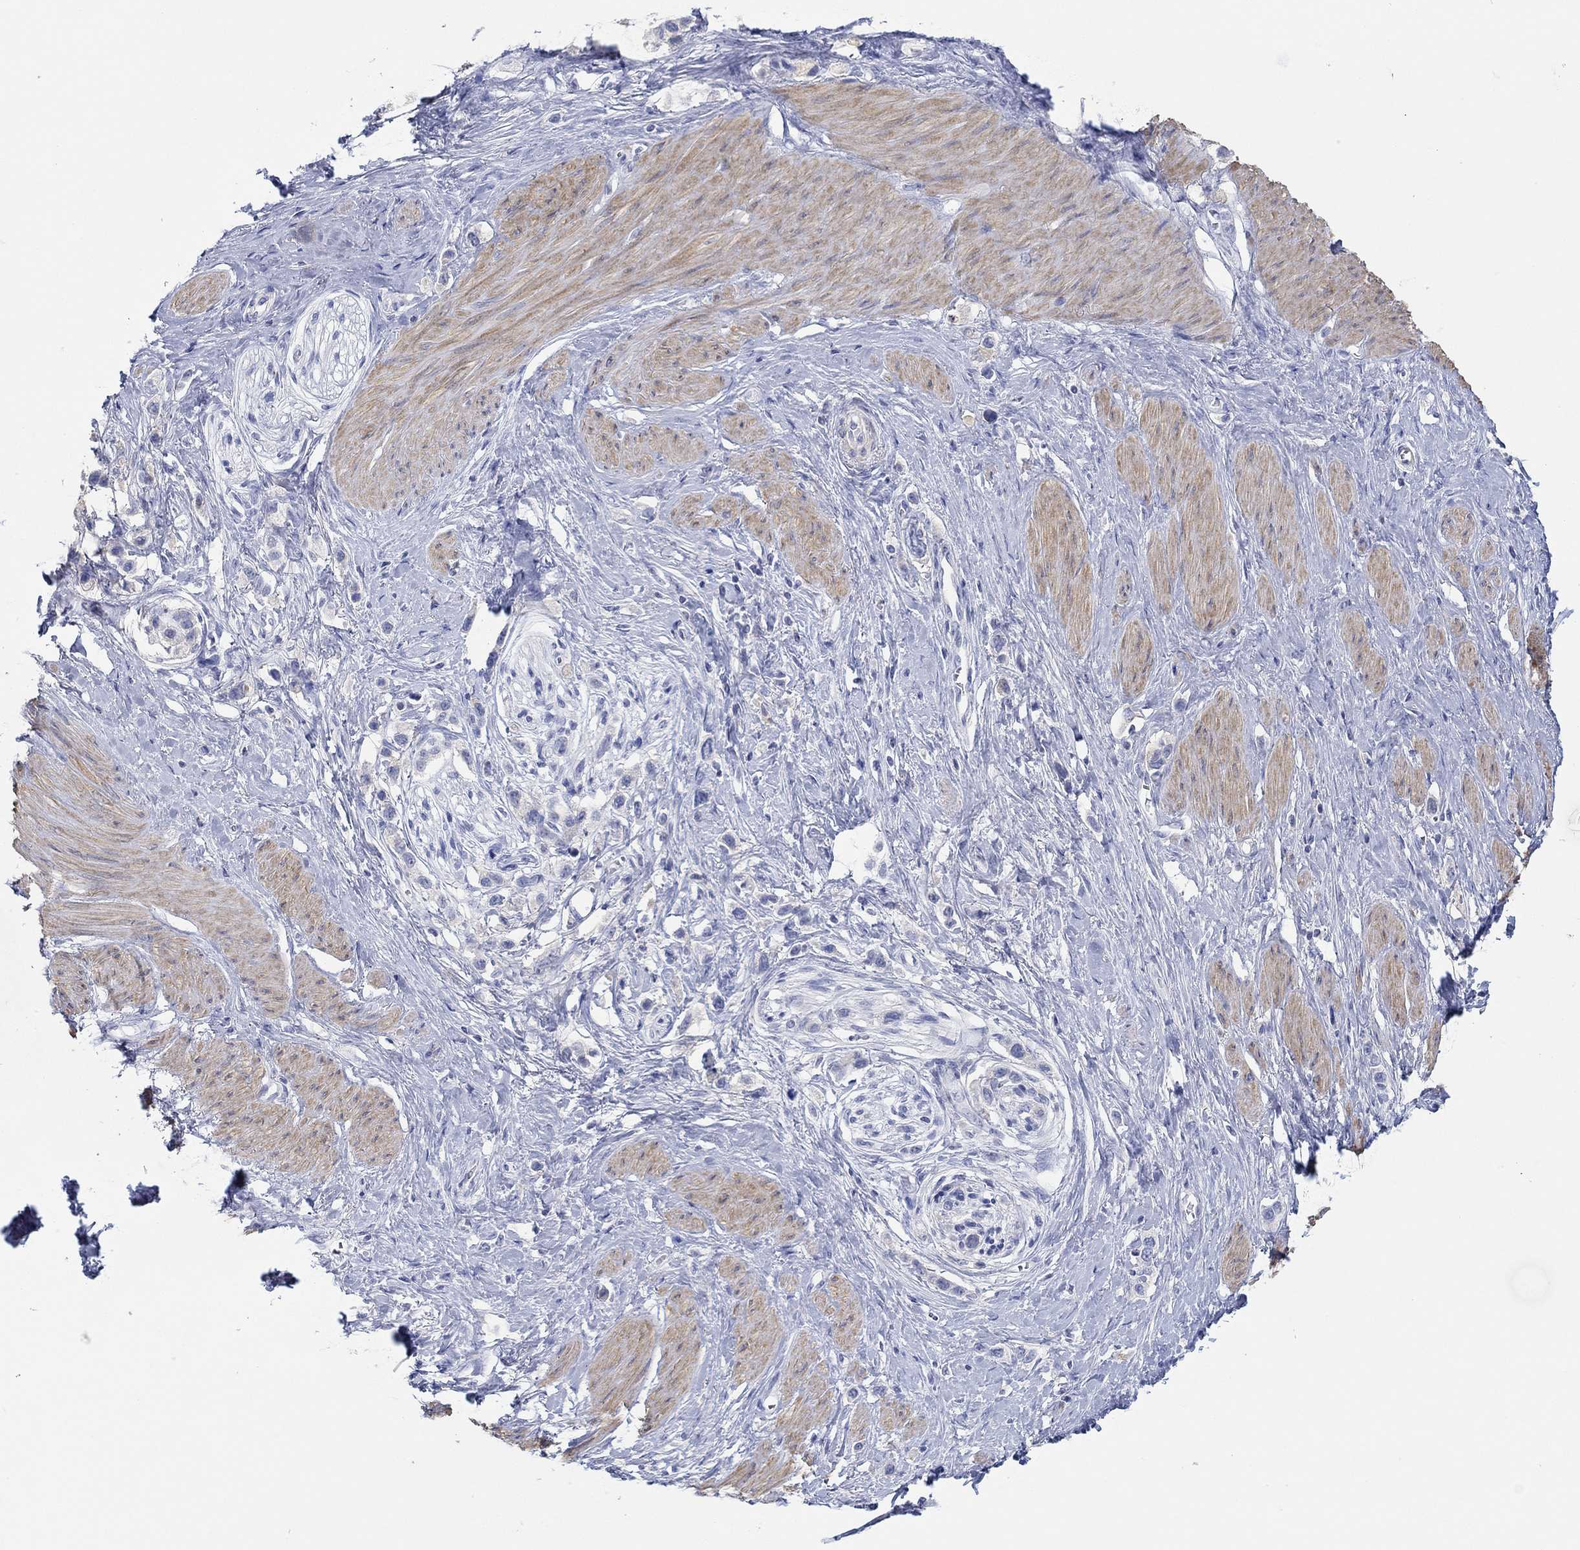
{"staining": {"intensity": "negative", "quantity": "none", "location": "none"}, "tissue": "stomach cancer", "cell_type": "Tumor cells", "image_type": "cancer", "snomed": [{"axis": "morphology", "description": "Normal tissue, NOS"}, {"axis": "morphology", "description": "Adenocarcinoma, NOS"}, {"axis": "morphology", "description": "Adenocarcinoma, High grade"}, {"axis": "topography", "description": "Stomach, upper"}, {"axis": "topography", "description": "Stomach"}], "caption": "Tumor cells show no significant positivity in stomach cancer.", "gene": "PPIL6", "patient": {"sex": "female", "age": 65}}